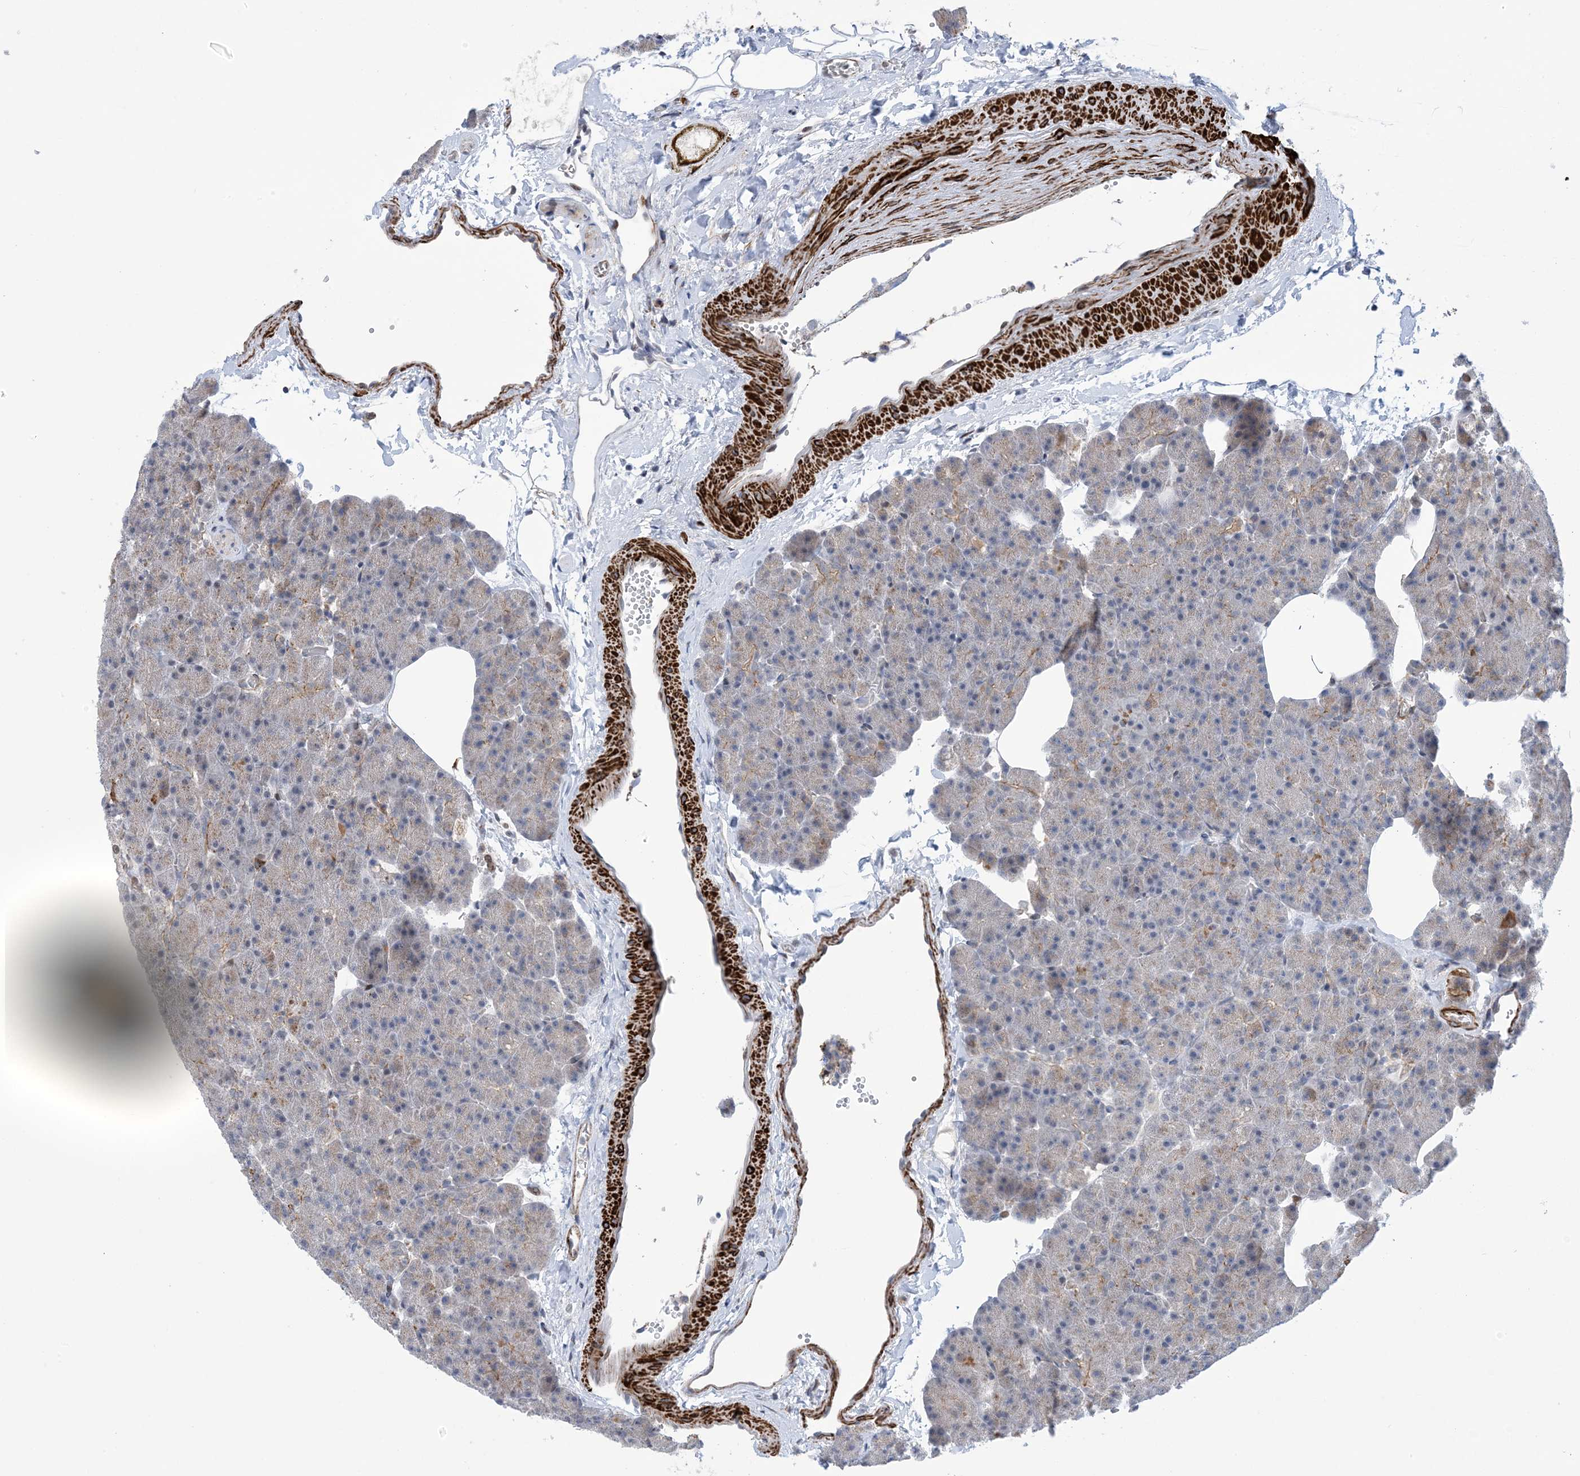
{"staining": {"intensity": "moderate", "quantity": "<25%", "location": "cytoplasmic/membranous"}, "tissue": "pancreas", "cell_type": "Exocrine glandular cells", "image_type": "normal", "snomed": [{"axis": "morphology", "description": "Normal tissue, NOS"}, {"axis": "morphology", "description": "Carcinoid, malignant, NOS"}, {"axis": "topography", "description": "Pancreas"}], "caption": "IHC staining of normal pancreas, which exhibits low levels of moderate cytoplasmic/membranous staining in about <25% of exocrine glandular cells indicating moderate cytoplasmic/membranous protein expression. The staining was performed using DAB (3,3'-diaminobenzidine) (brown) for protein detection and nuclei were counterstained in hematoxylin (blue).", "gene": "ZNF8", "patient": {"sex": "female", "age": 35}}